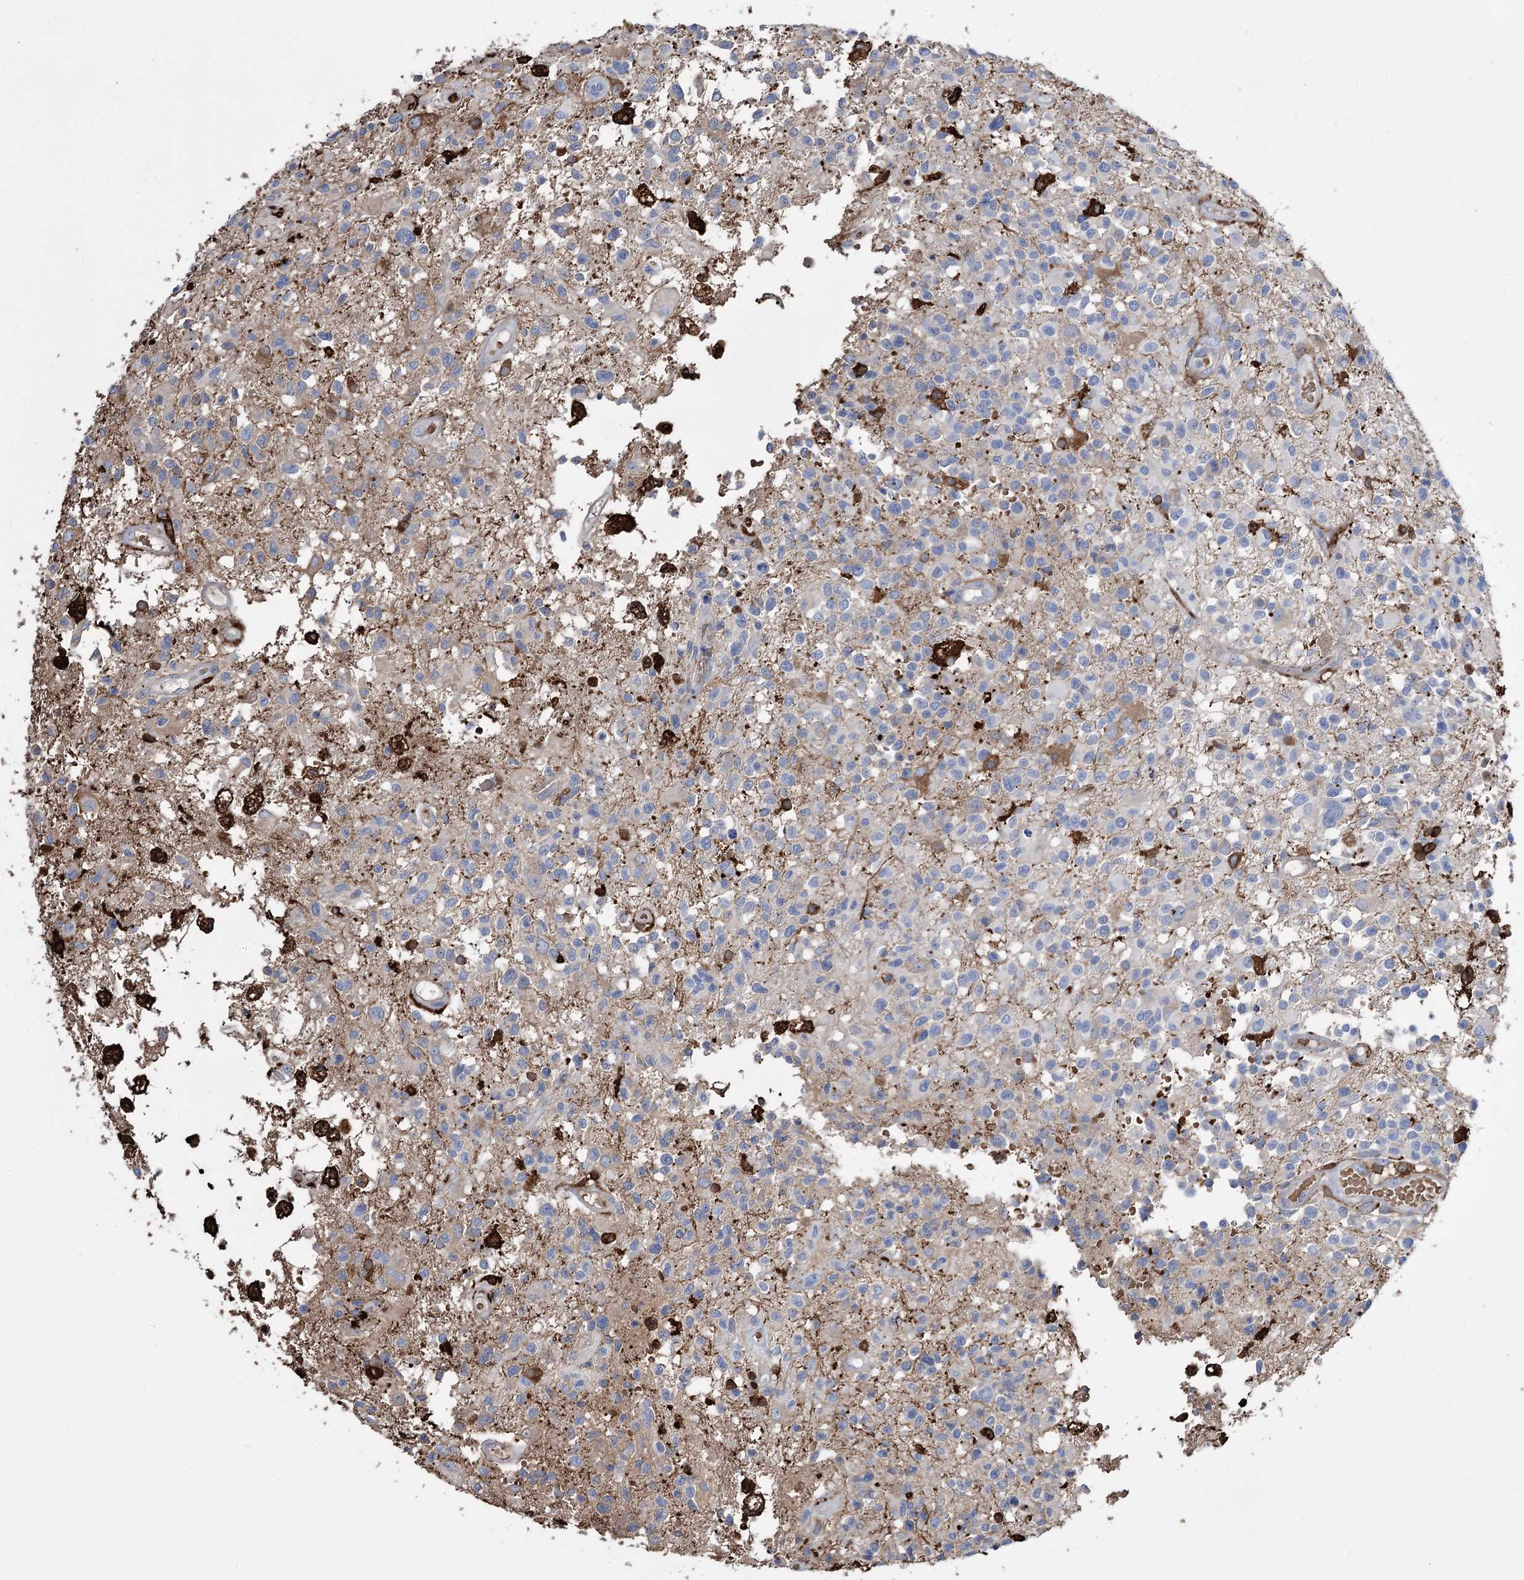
{"staining": {"intensity": "negative", "quantity": "none", "location": "none"}, "tissue": "glioma", "cell_type": "Tumor cells", "image_type": "cancer", "snomed": [{"axis": "morphology", "description": "Glioma, malignant, High grade"}, {"axis": "morphology", "description": "Glioblastoma, NOS"}, {"axis": "topography", "description": "Brain"}], "caption": "IHC of glioma reveals no staining in tumor cells. (Stains: DAB immunohistochemistry with hematoxylin counter stain, Microscopy: brightfield microscopy at high magnification).", "gene": "ZNF622", "patient": {"sex": "male", "age": 60}}